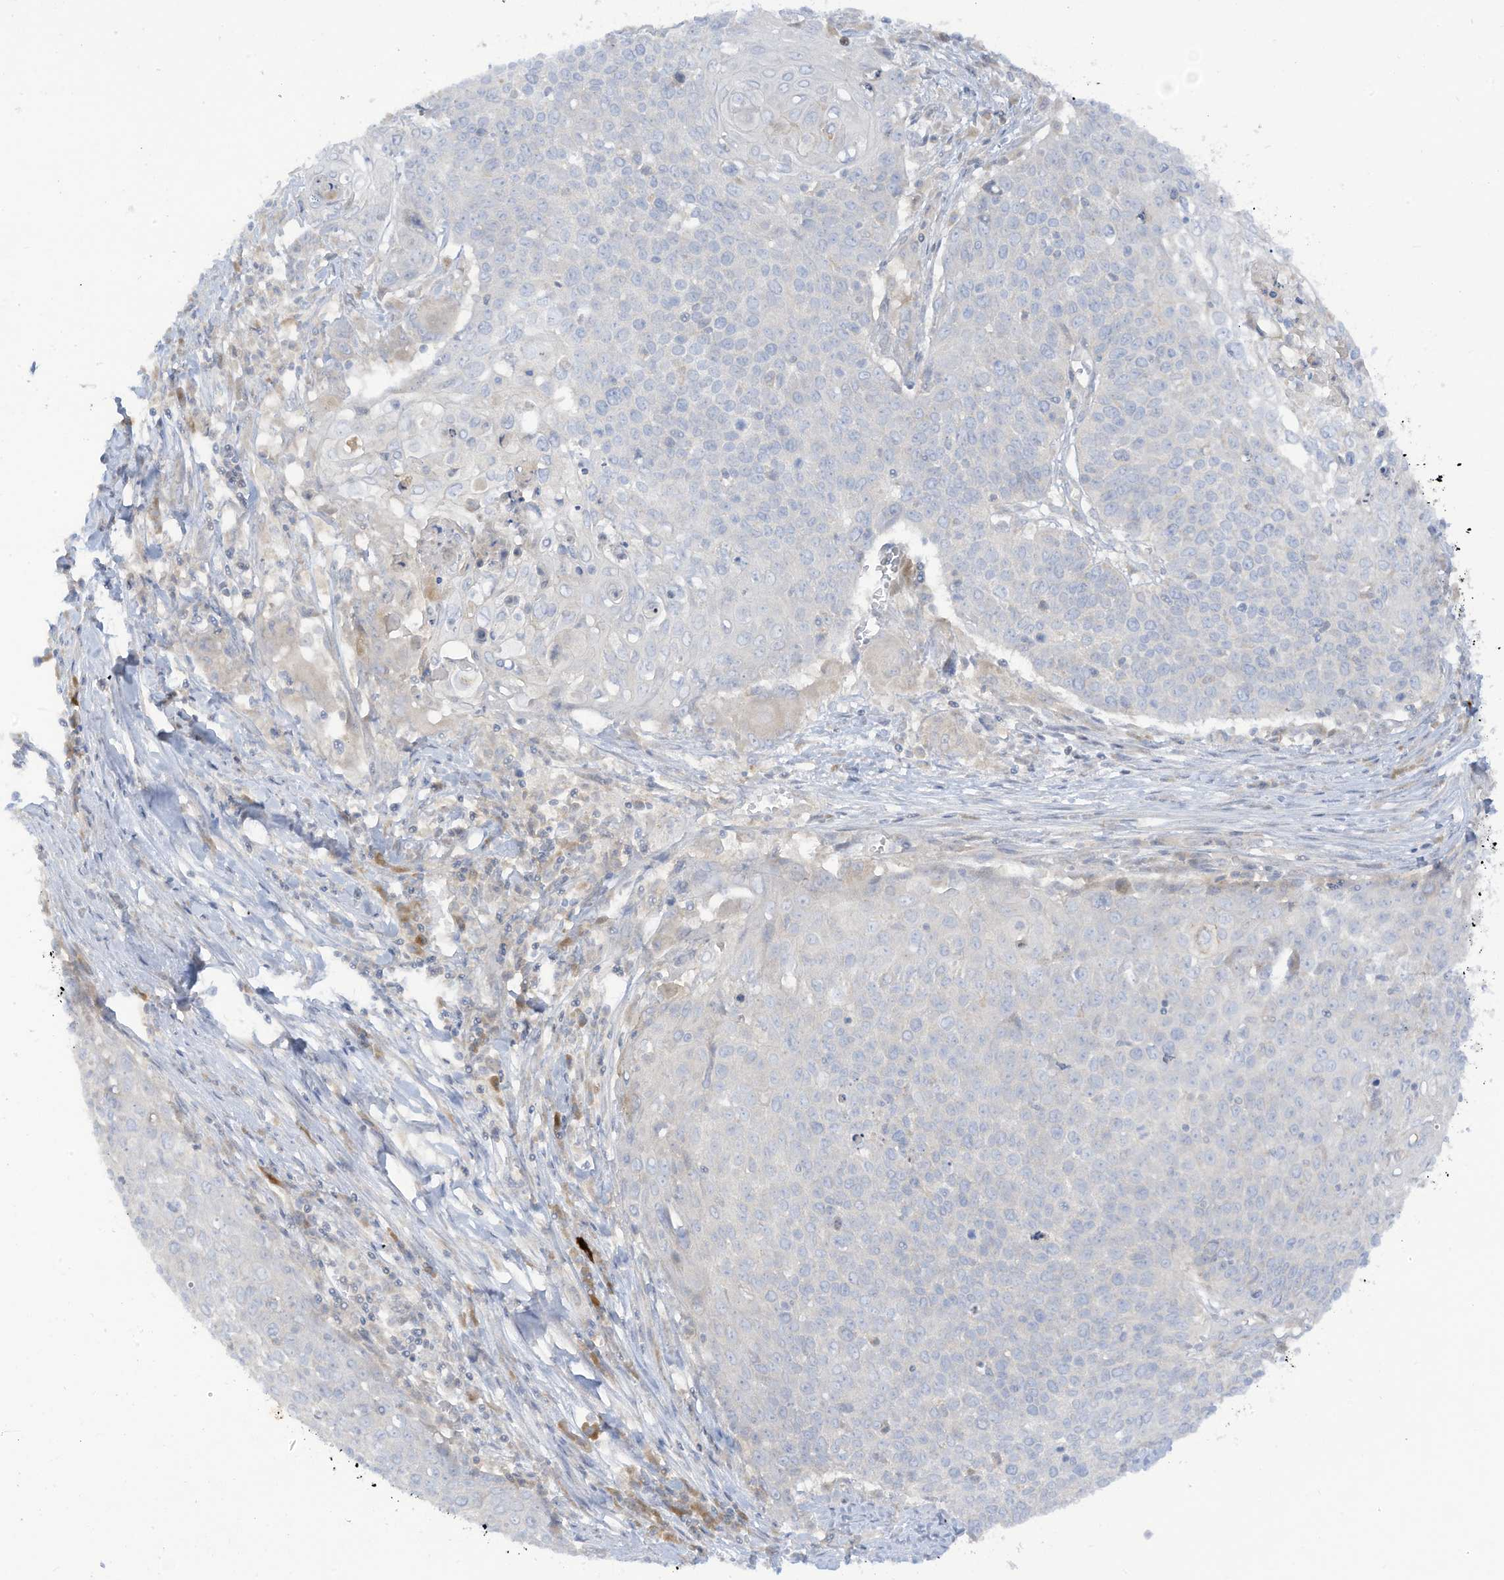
{"staining": {"intensity": "negative", "quantity": "none", "location": "none"}, "tissue": "cervical cancer", "cell_type": "Tumor cells", "image_type": "cancer", "snomed": [{"axis": "morphology", "description": "Squamous cell carcinoma, NOS"}, {"axis": "topography", "description": "Cervix"}], "caption": "The photomicrograph reveals no staining of tumor cells in cervical cancer (squamous cell carcinoma).", "gene": "LRRN2", "patient": {"sex": "female", "age": 39}}